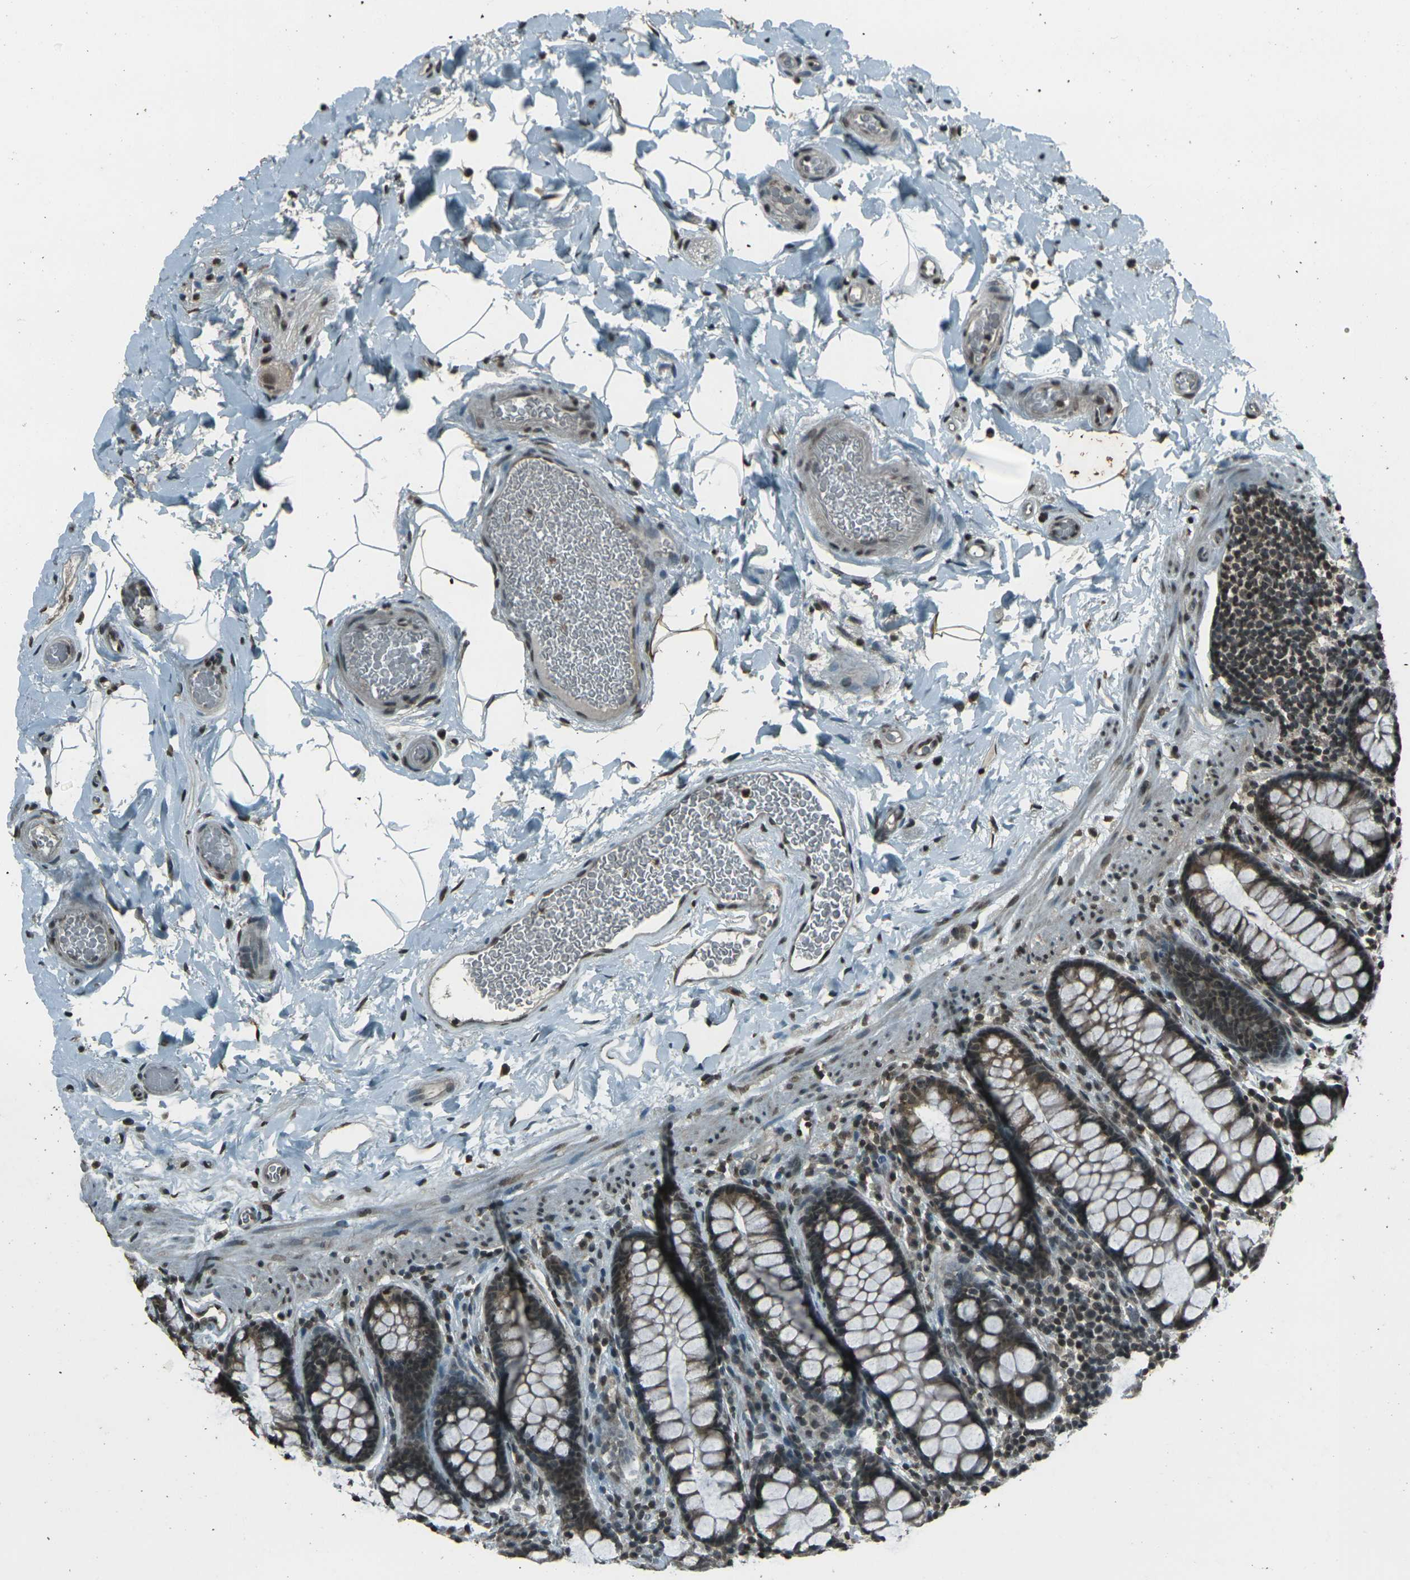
{"staining": {"intensity": "moderate", "quantity": ">75%", "location": "cytoplasmic/membranous,nuclear"}, "tissue": "colon", "cell_type": "Endothelial cells", "image_type": "normal", "snomed": [{"axis": "morphology", "description": "Normal tissue, NOS"}, {"axis": "topography", "description": "Colon"}], "caption": "This micrograph shows immunohistochemistry staining of normal colon, with medium moderate cytoplasmic/membranous,nuclear staining in about >75% of endothelial cells.", "gene": "PRPF8", "patient": {"sex": "female", "age": 80}}